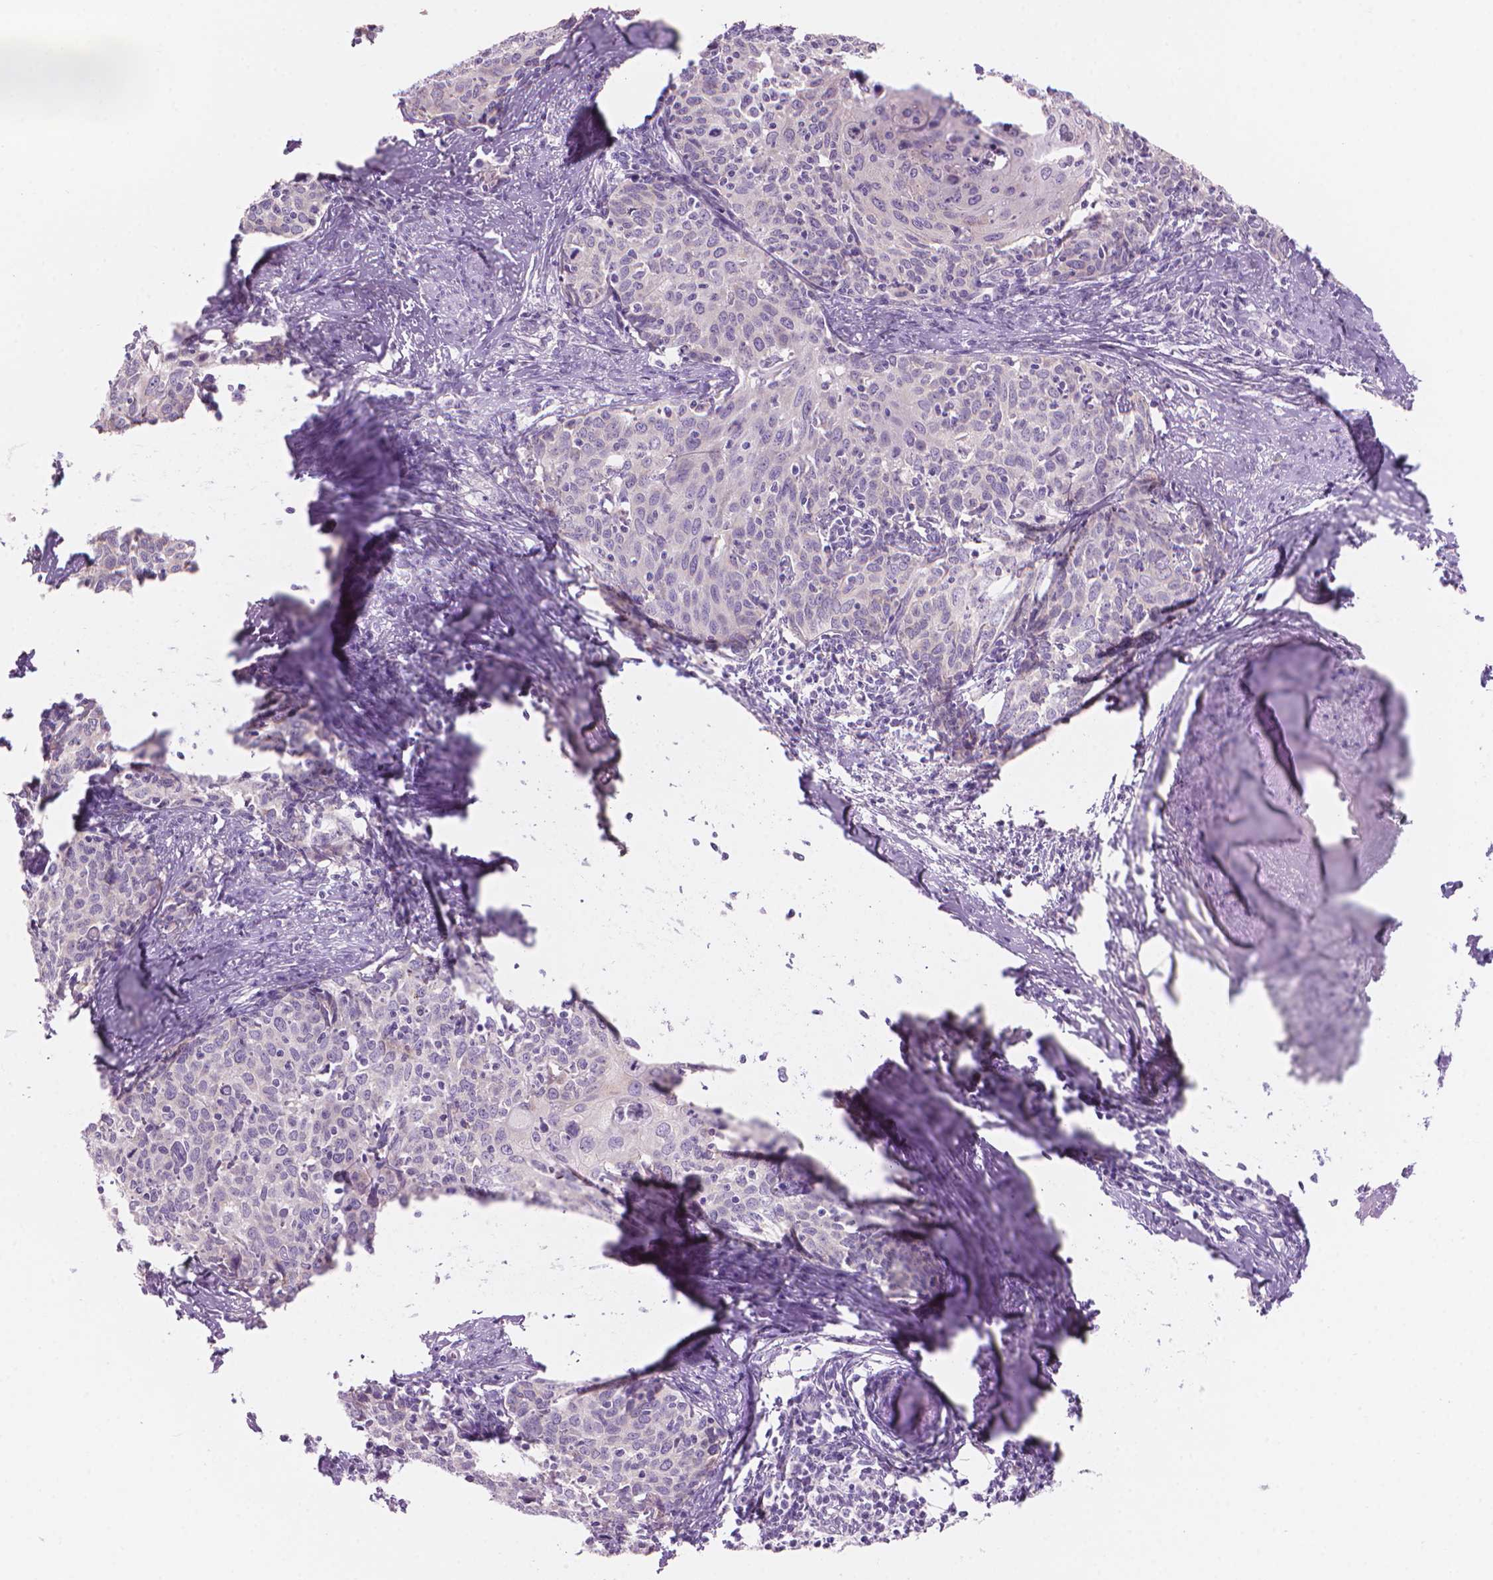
{"staining": {"intensity": "negative", "quantity": "none", "location": "none"}, "tissue": "cervical cancer", "cell_type": "Tumor cells", "image_type": "cancer", "snomed": [{"axis": "morphology", "description": "Squamous cell carcinoma, NOS"}, {"axis": "topography", "description": "Cervix"}], "caption": "A histopathology image of cervical cancer stained for a protein displays no brown staining in tumor cells.", "gene": "ENSG00000187186", "patient": {"sex": "female", "age": 62}}